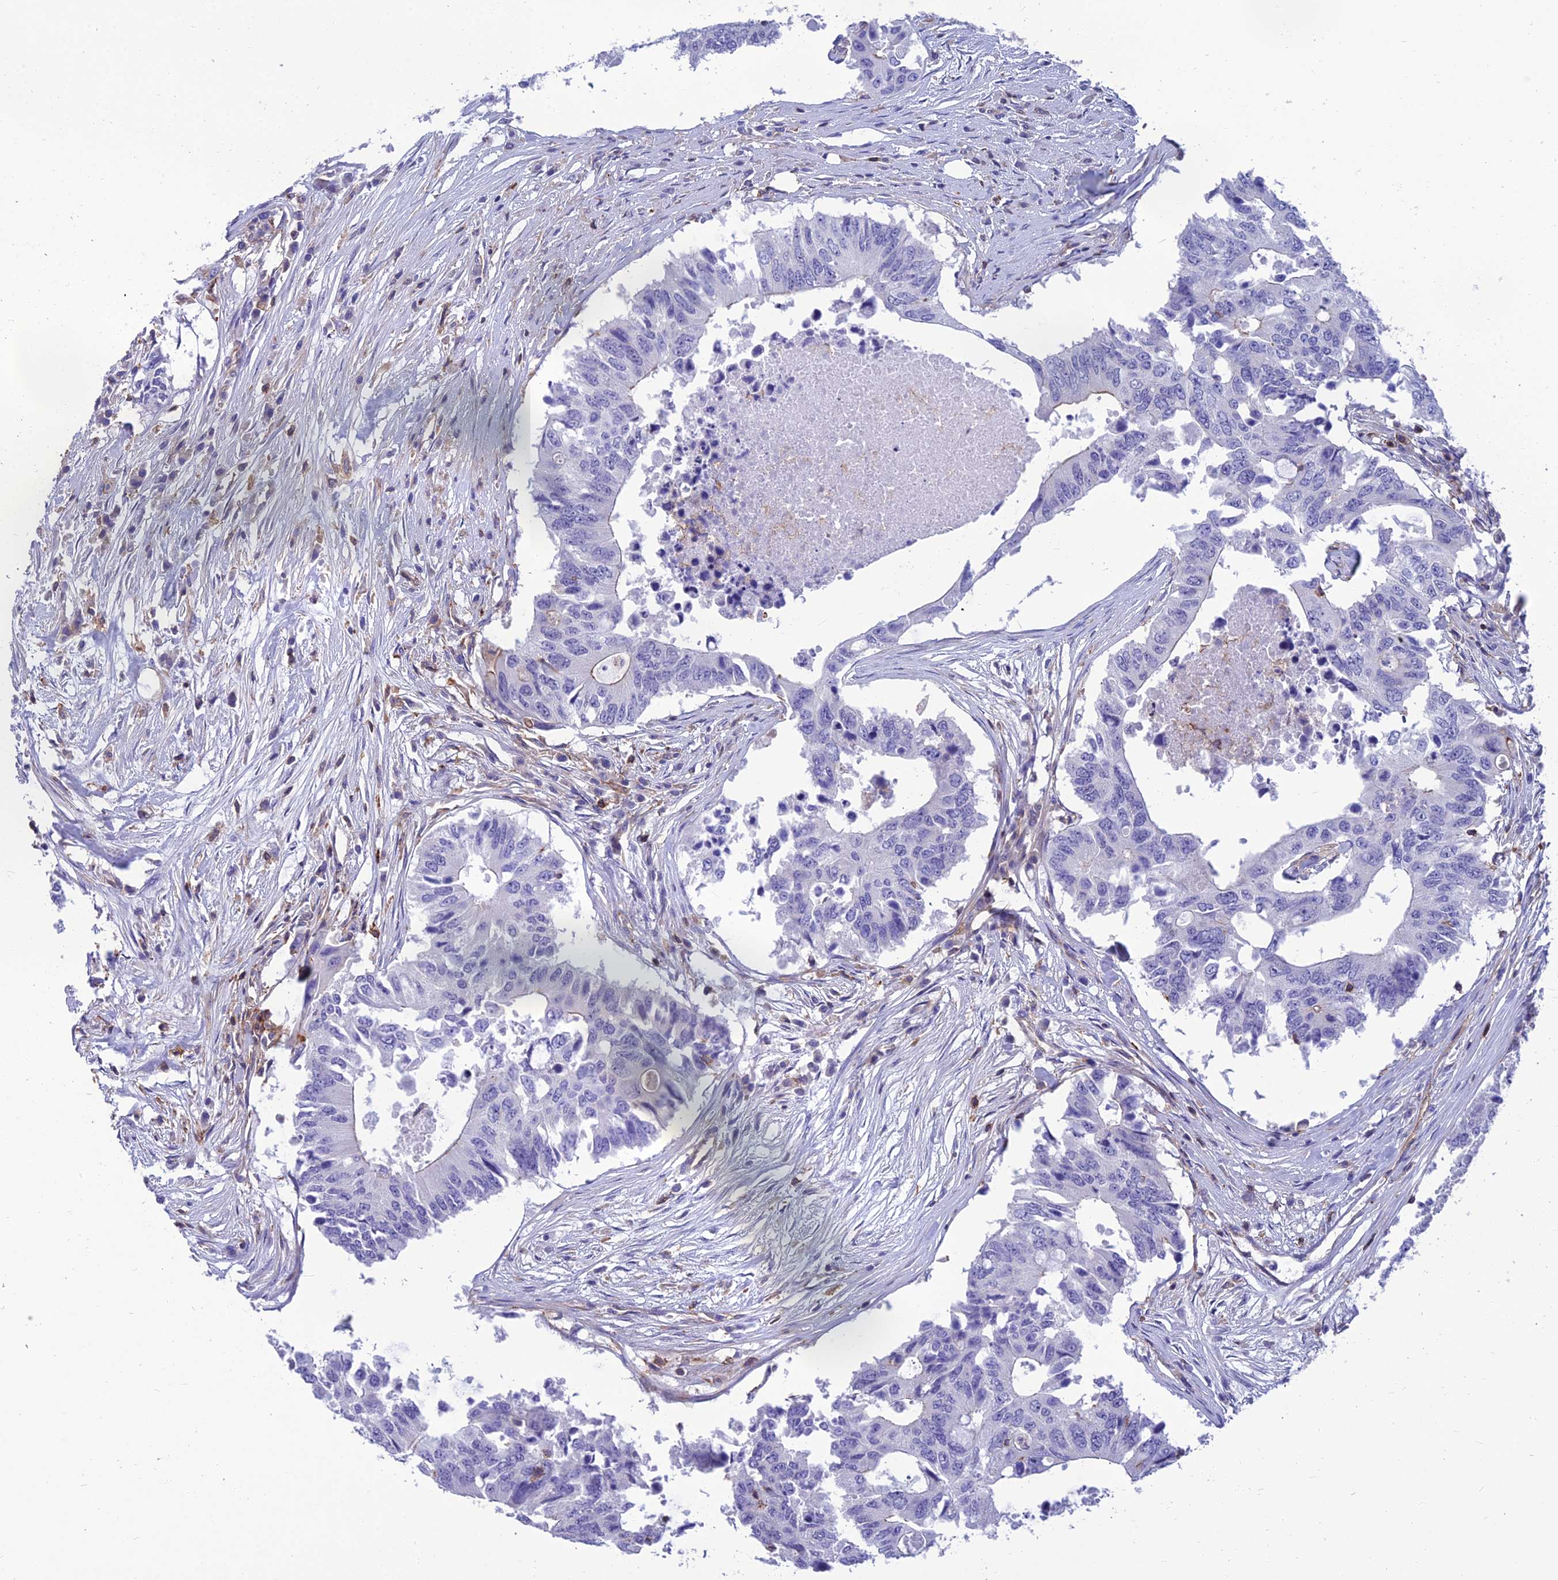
{"staining": {"intensity": "negative", "quantity": "none", "location": "none"}, "tissue": "colorectal cancer", "cell_type": "Tumor cells", "image_type": "cancer", "snomed": [{"axis": "morphology", "description": "Adenocarcinoma, NOS"}, {"axis": "topography", "description": "Colon"}], "caption": "Human adenocarcinoma (colorectal) stained for a protein using immunohistochemistry (IHC) exhibits no expression in tumor cells.", "gene": "PPP1R18", "patient": {"sex": "male", "age": 71}}